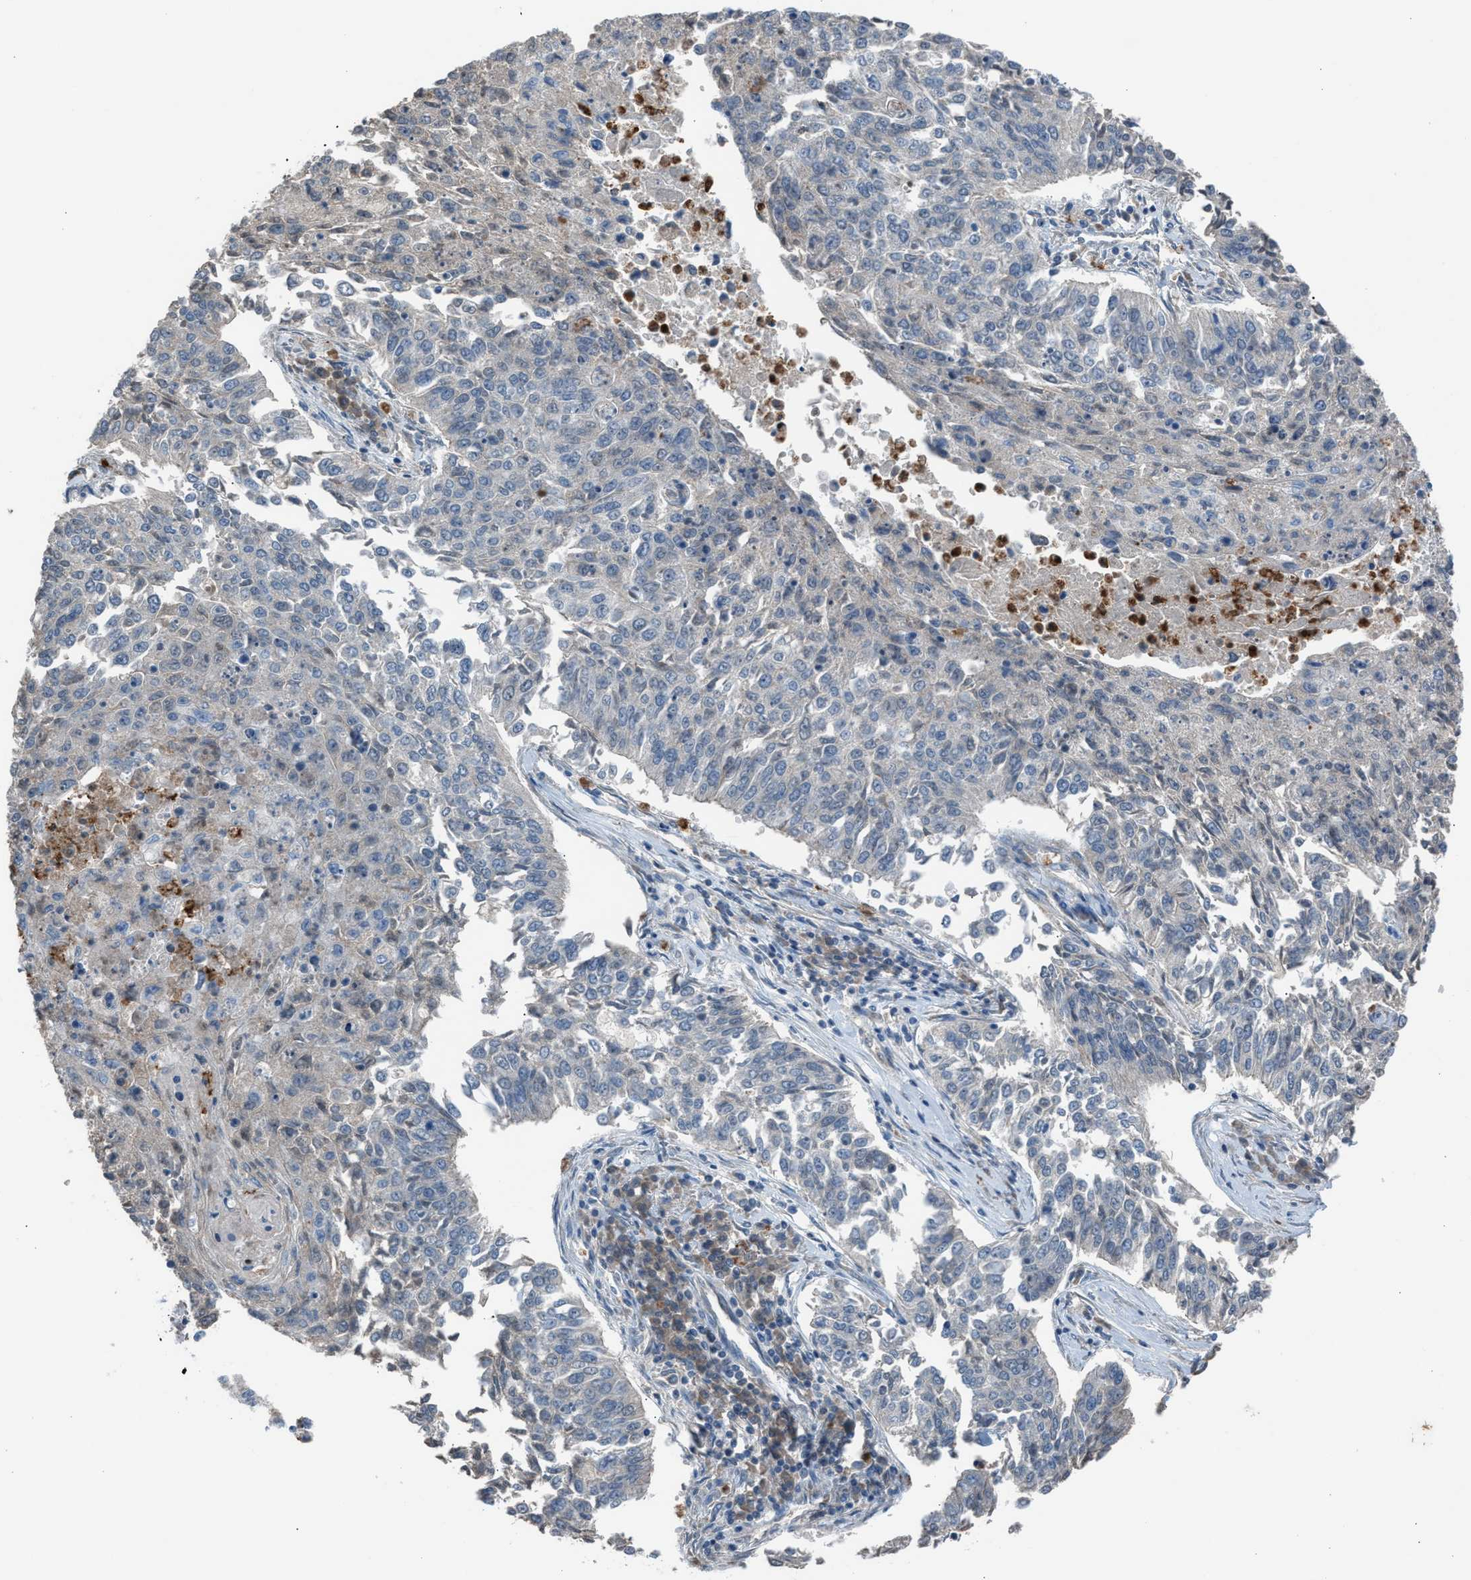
{"staining": {"intensity": "negative", "quantity": "none", "location": "none"}, "tissue": "lung cancer", "cell_type": "Tumor cells", "image_type": "cancer", "snomed": [{"axis": "morphology", "description": "Normal tissue, NOS"}, {"axis": "morphology", "description": "Squamous cell carcinoma, NOS"}, {"axis": "topography", "description": "Cartilage tissue"}, {"axis": "topography", "description": "Bronchus"}, {"axis": "topography", "description": "Lung"}], "caption": "An immunohistochemistry image of lung cancer (squamous cell carcinoma) is shown. There is no staining in tumor cells of lung cancer (squamous cell carcinoma). Brightfield microscopy of IHC stained with DAB (brown) and hematoxylin (blue), captured at high magnification.", "gene": "CFAP77", "patient": {"sex": "female", "age": 49}}